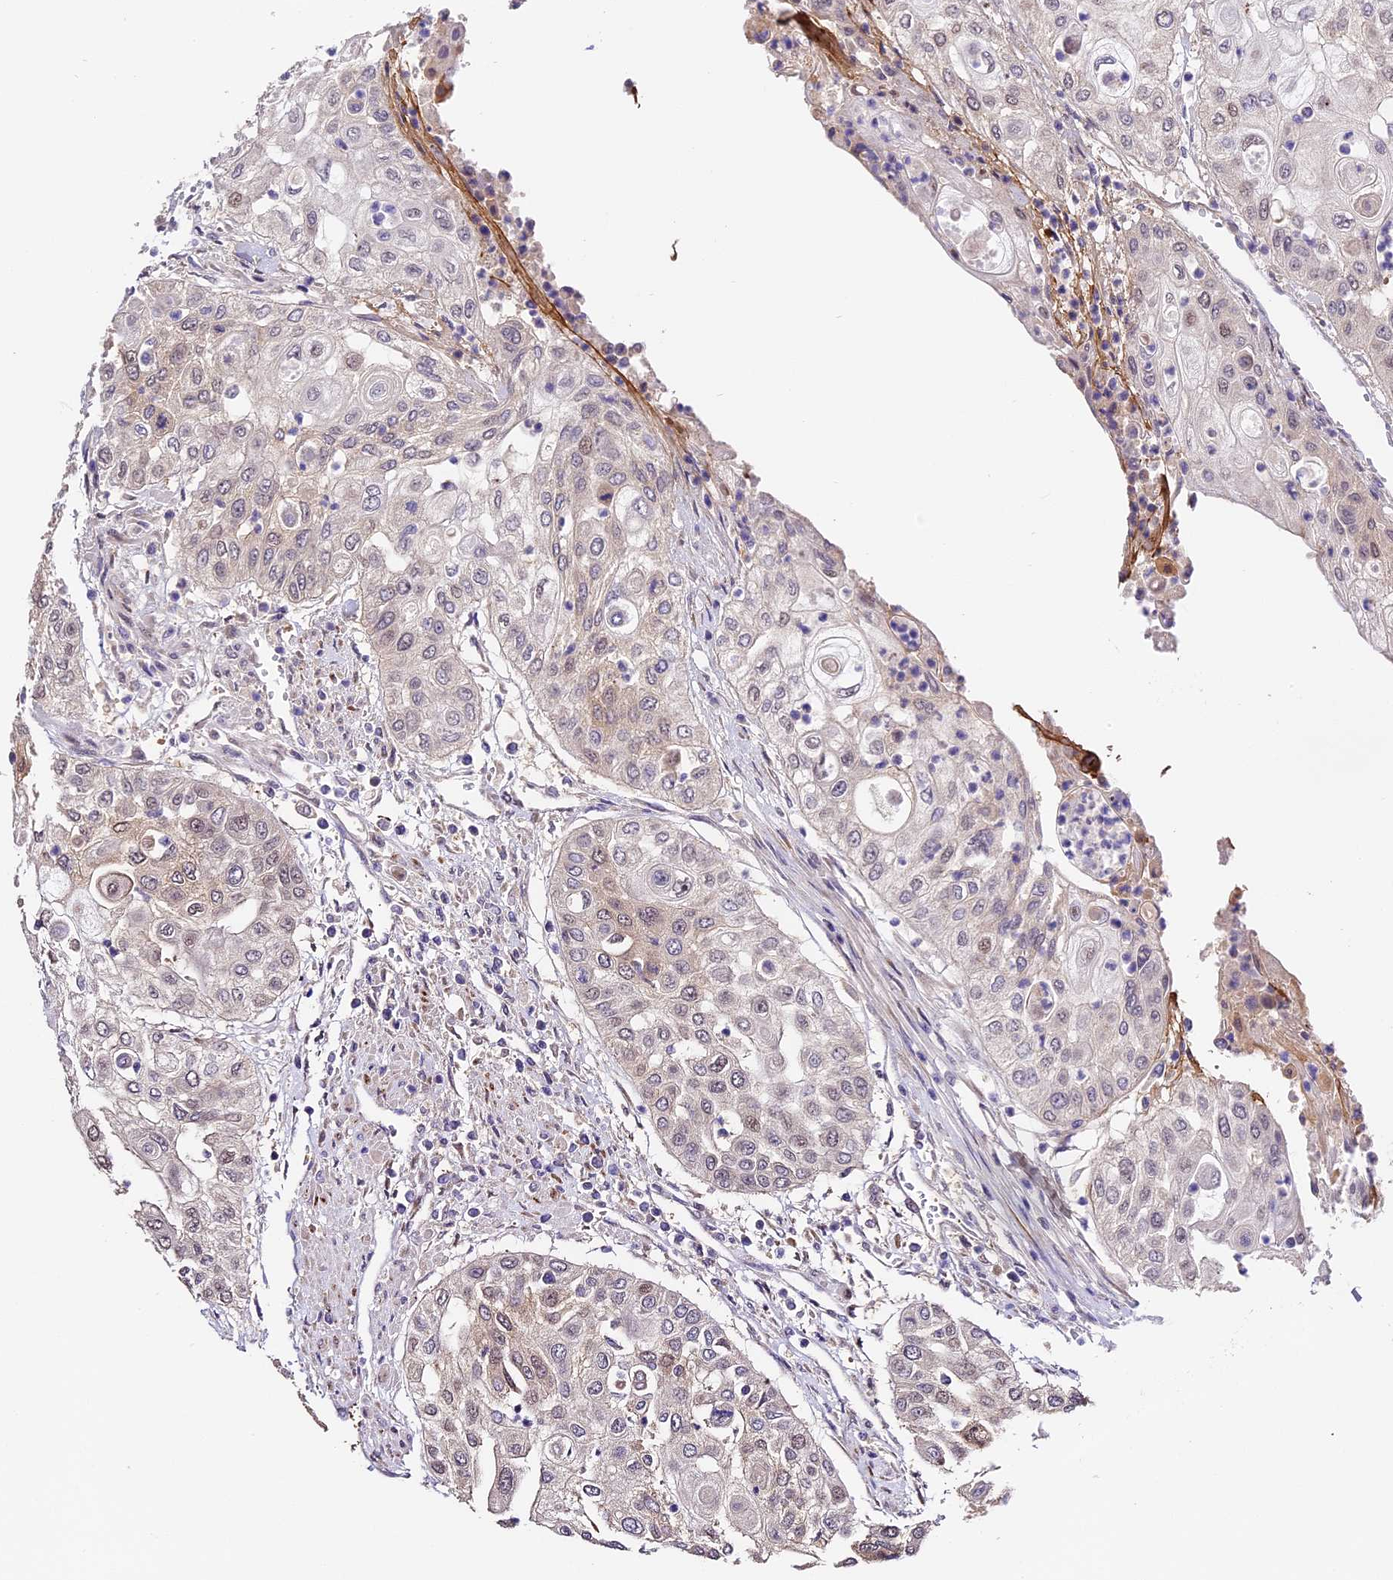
{"staining": {"intensity": "weak", "quantity": "25%-75%", "location": "cytoplasmic/membranous,nuclear"}, "tissue": "urothelial cancer", "cell_type": "Tumor cells", "image_type": "cancer", "snomed": [{"axis": "morphology", "description": "Urothelial carcinoma, High grade"}, {"axis": "topography", "description": "Urinary bladder"}], "caption": "This is an image of immunohistochemistry staining of urothelial carcinoma (high-grade), which shows weak expression in the cytoplasmic/membranous and nuclear of tumor cells.", "gene": "BSCL2", "patient": {"sex": "female", "age": 79}}